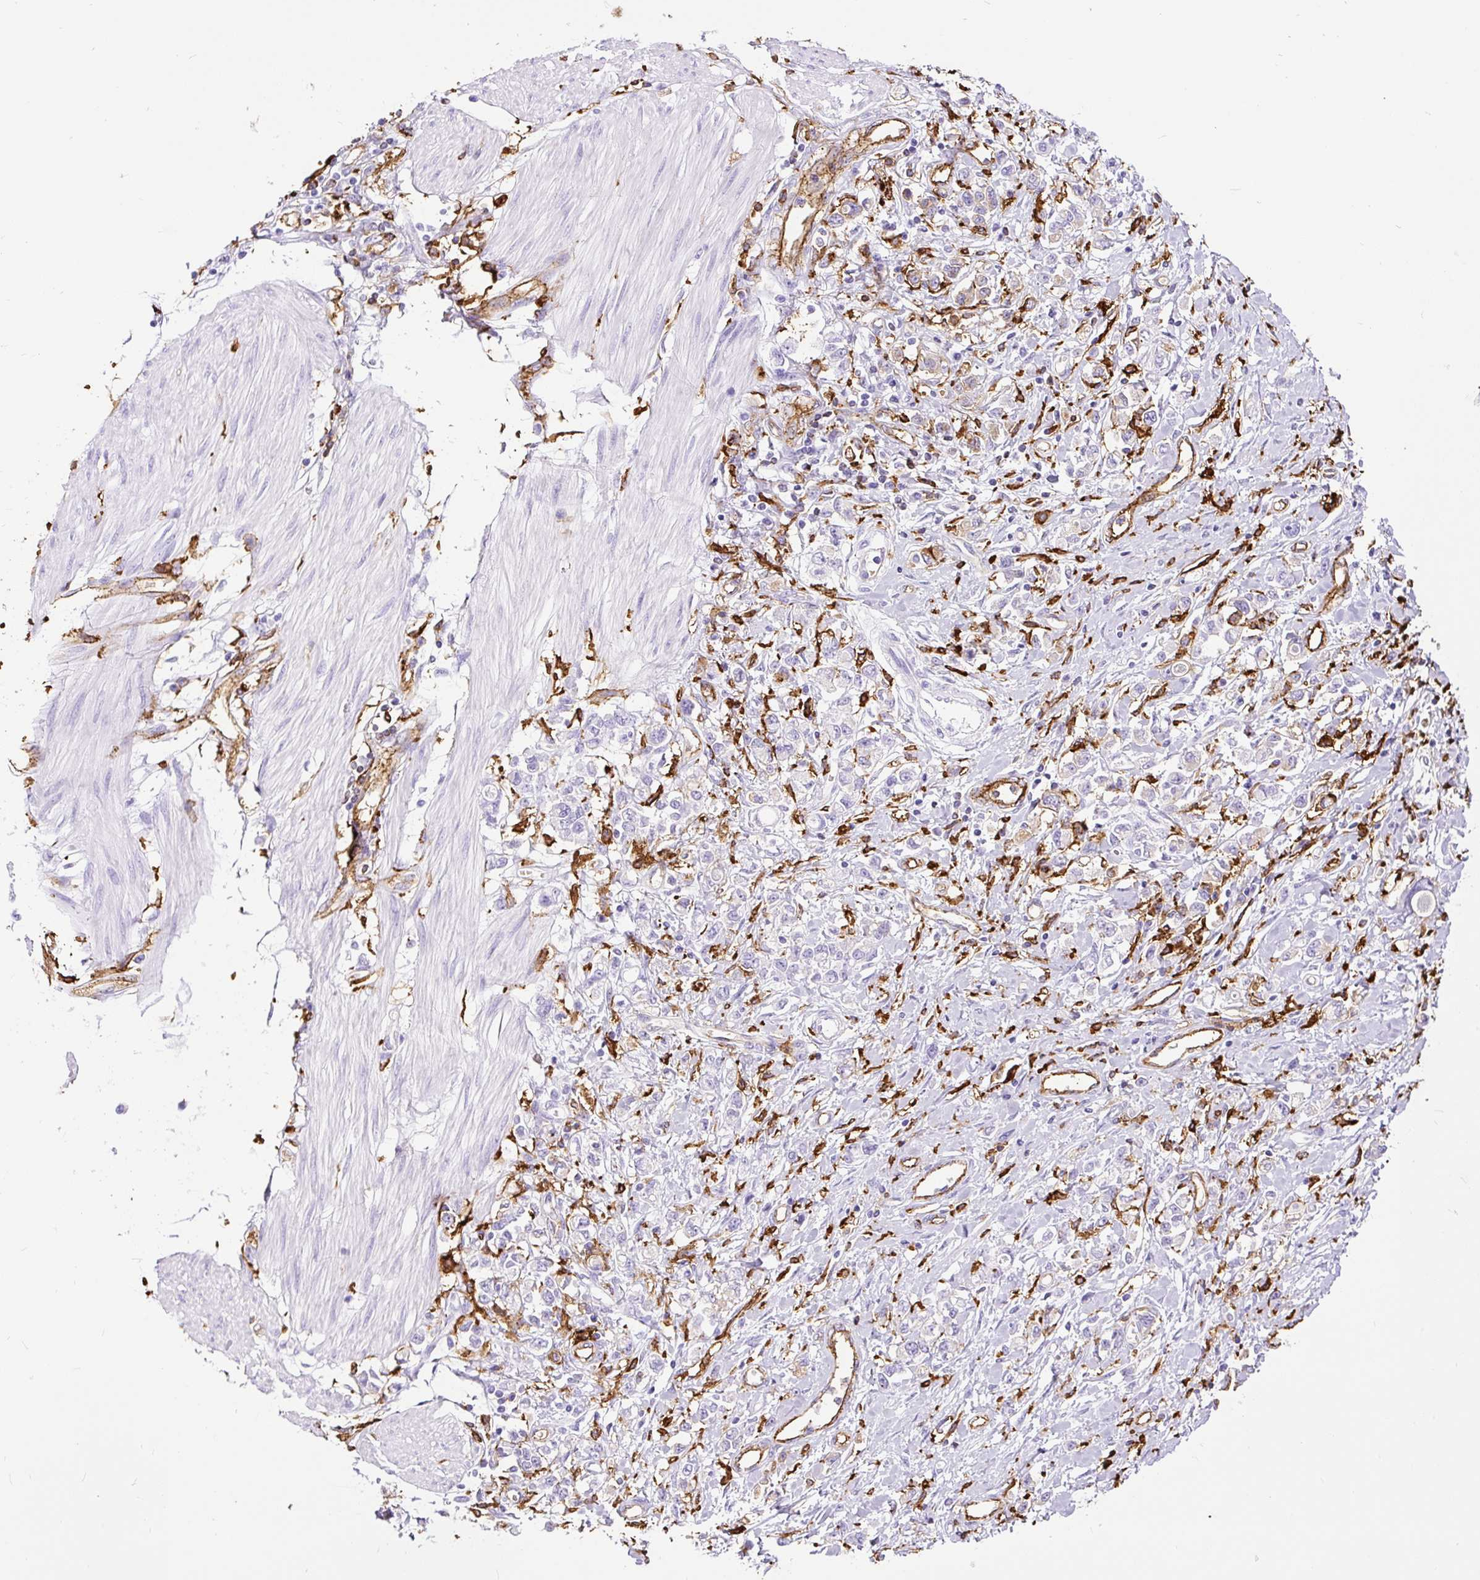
{"staining": {"intensity": "negative", "quantity": "none", "location": "none"}, "tissue": "stomach cancer", "cell_type": "Tumor cells", "image_type": "cancer", "snomed": [{"axis": "morphology", "description": "Adenocarcinoma, NOS"}, {"axis": "topography", "description": "Stomach"}], "caption": "Tumor cells are negative for brown protein staining in stomach cancer.", "gene": "HLA-DRA", "patient": {"sex": "female", "age": 76}}